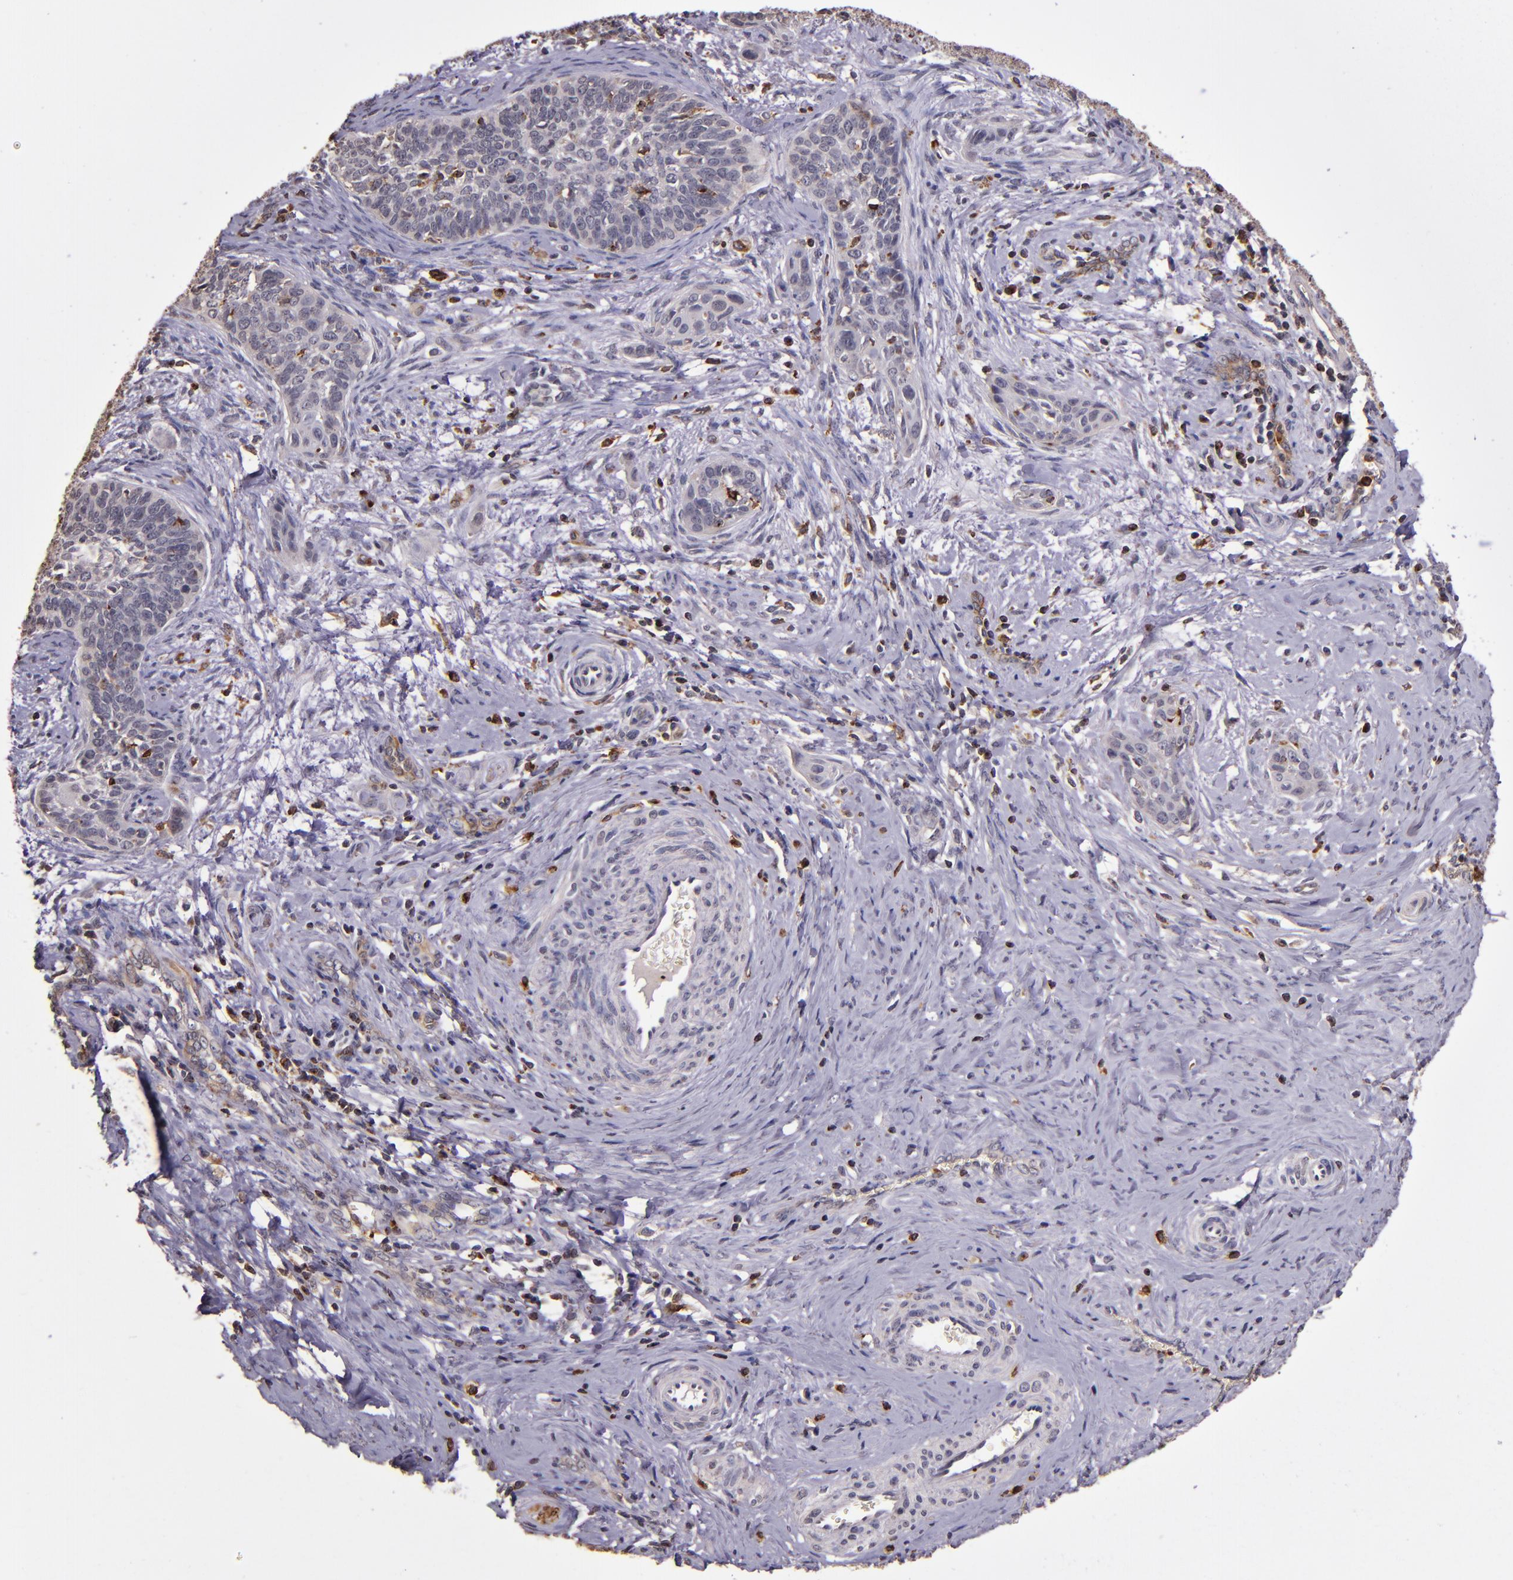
{"staining": {"intensity": "negative", "quantity": "none", "location": "none"}, "tissue": "cervical cancer", "cell_type": "Tumor cells", "image_type": "cancer", "snomed": [{"axis": "morphology", "description": "Squamous cell carcinoma, NOS"}, {"axis": "topography", "description": "Cervix"}], "caption": "Immunohistochemistry (IHC) photomicrograph of neoplastic tissue: human cervical cancer (squamous cell carcinoma) stained with DAB (3,3'-diaminobenzidine) reveals no significant protein positivity in tumor cells.", "gene": "SLC2A3", "patient": {"sex": "female", "age": 33}}